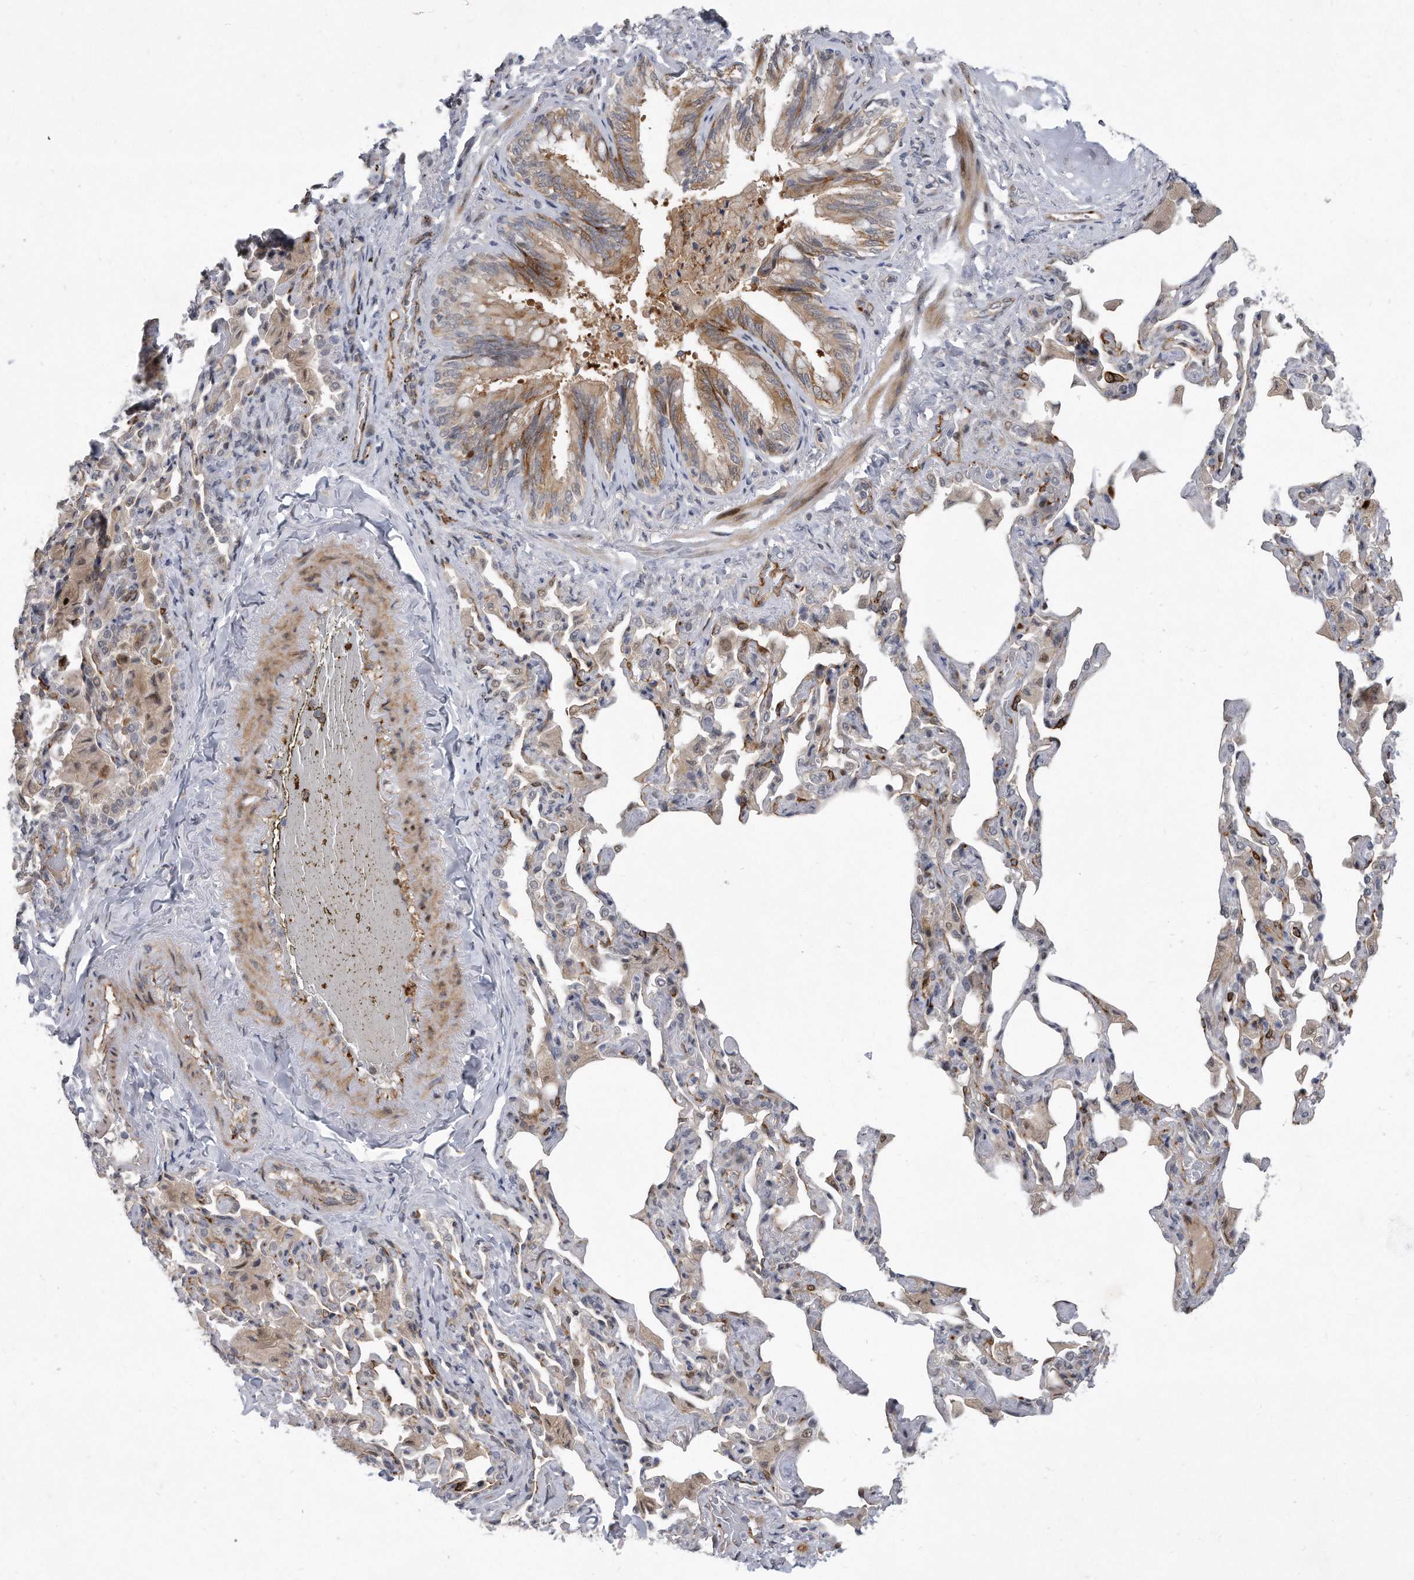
{"staining": {"intensity": "strong", "quantity": "25%-75%", "location": "cytoplasmic/membranous,nuclear"}, "tissue": "bronchus", "cell_type": "Respiratory epithelial cells", "image_type": "normal", "snomed": [{"axis": "morphology", "description": "Normal tissue, NOS"}, {"axis": "morphology", "description": "Inflammation, NOS"}, {"axis": "topography", "description": "Lung"}], "caption": "Bronchus stained with immunohistochemistry (IHC) demonstrates strong cytoplasmic/membranous,nuclear positivity in about 25%-75% of respiratory epithelial cells. The staining was performed using DAB to visualize the protein expression in brown, while the nuclei were stained in blue with hematoxylin (Magnification: 20x).", "gene": "PGBD2", "patient": {"sex": "female", "age": 46}}